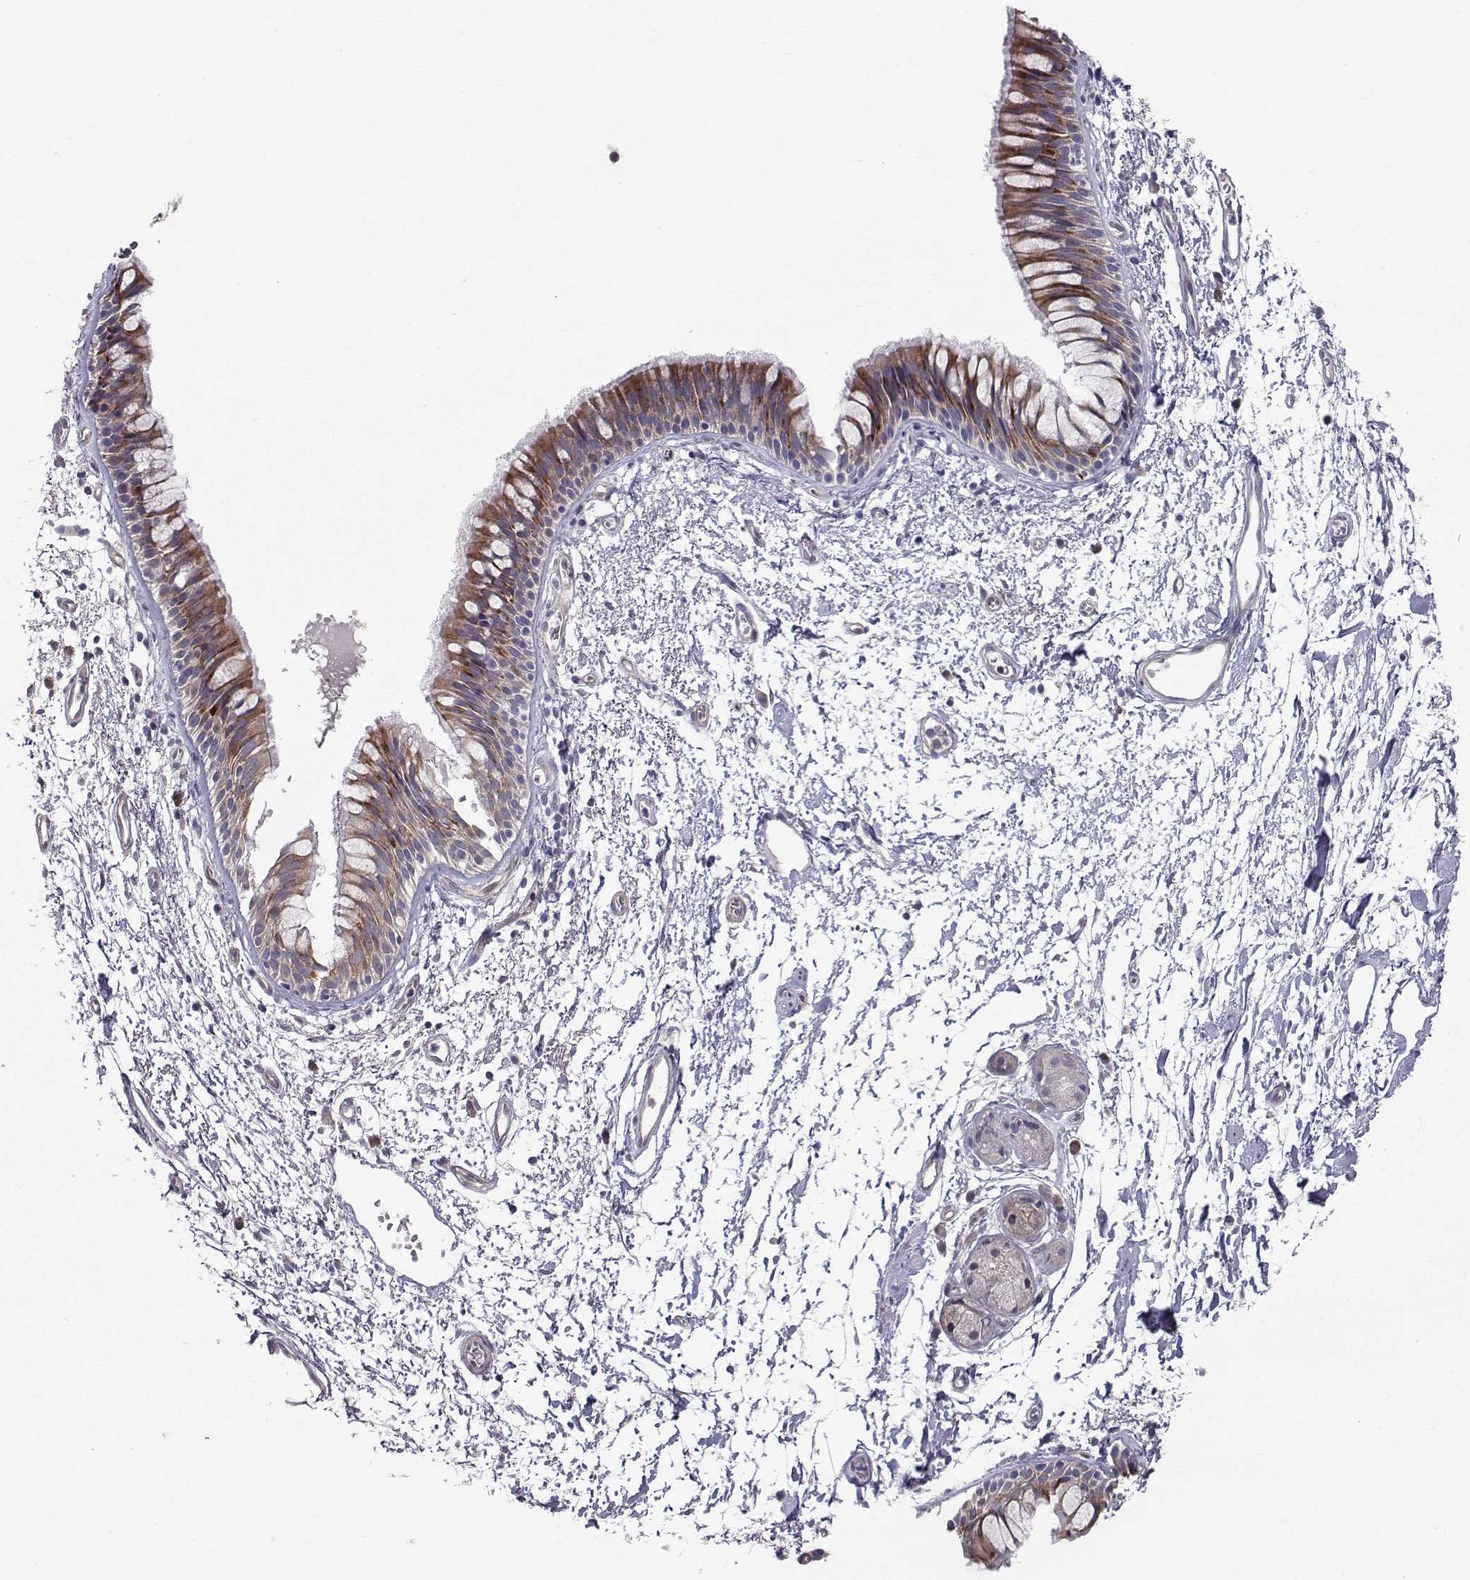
{"staining": {"intensity": "strong", "quantity": "25%-75%", "location": "cytoplasmic/membranous"}, "tissue": "bronchus", "cell_type": "Respiratory epithelial cells", "image_type": "normal", "snomed": [{"axis": "morphology", "description": "Normal tissue, NOS"}, {"axis": "topography", "description": "Cartilage tissue"}, {"axis": "topography", "description": "Bronchus"}], "caption": "Respiratory epithelial cells reveal high levels of strong cytoplasmic/membranous expression in about 25%-75% of cells in normal human bronchus. (DAB IHC, brown staining for protein, blue staining for nuclei).", "gene": "HSP90AB1", "patient": {"sex": "male", "age": 66}}